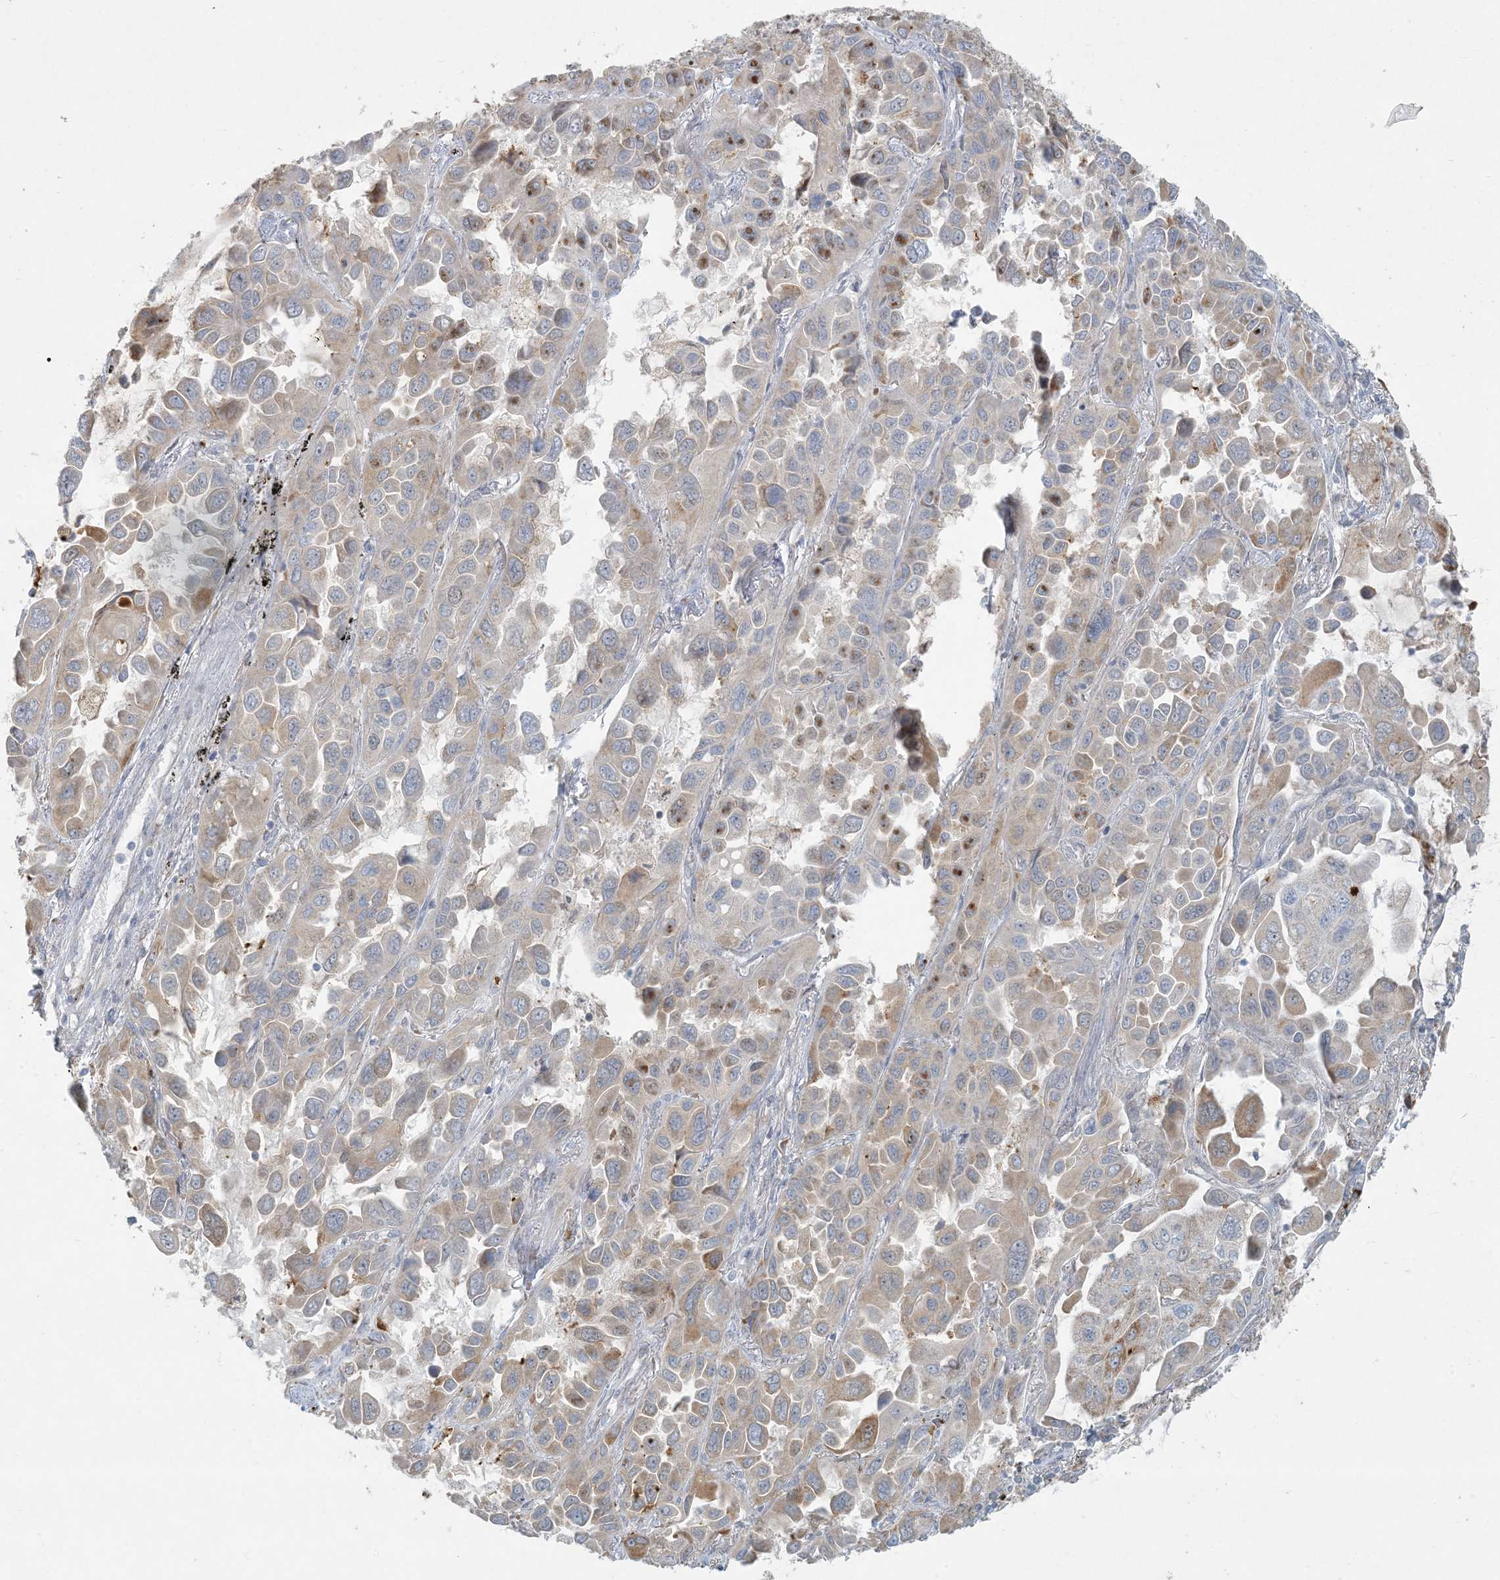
{"staining": {"intensity": "weak", "quantity": "25%-75%", "location": "cytoplasmic/membranous,nuclear"}, "tissue": "lung cancer", "cell_type": "Tumor cells", "image_type": "cancer", "snomed": [{"axis": "morphology", "description": "Adenocarcinoma, NOS"}, {"axis": "topography", "description": "Lung"}], "caption": "IHC of human lung cancer (adenocarcinoma) demonstrates low levels of weak cytoplasmic/membranous and nuclear expression in approximately 25%-75% of tumor cells.", "gene": "HACL1", "patient": {"sex": "male", "age": 64}}